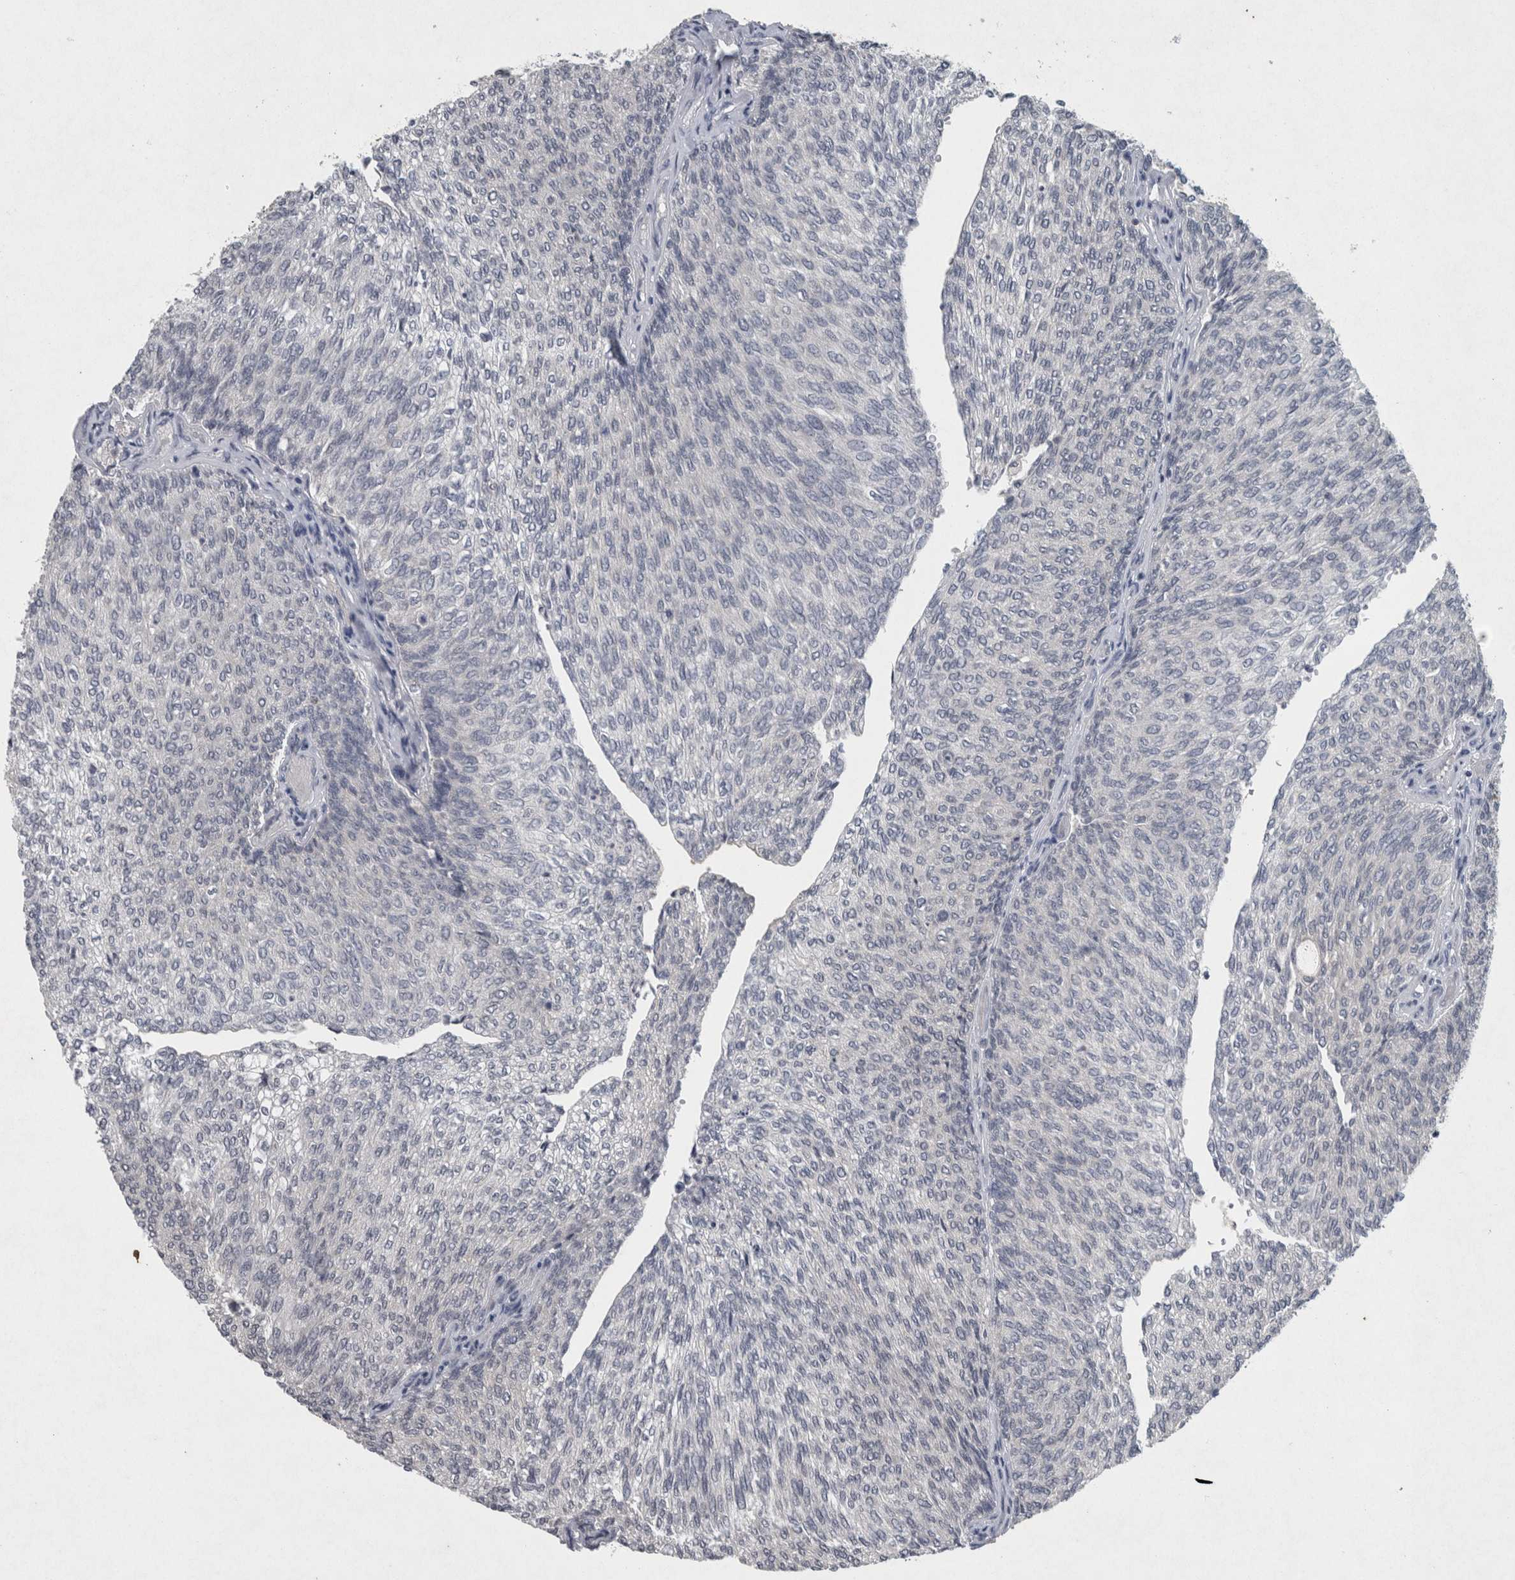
{"staining": {"intensity": "negative", "quantity": "none", "location": "none"}, "tissue": "urothelial cancer", "cell_type": "Tumor cells", "image_type": "cancer", "snomed": [{"axis": "morphology", "description": "Urothelial carcinoma, Low grade"}, {"axis": "topography", "description": "Urinary bladder"}], "caption": "Tumor cells are negative for brown protein staining in urothelial cancer.", "gene": "WNT7A", "patient": {"sex": "female", "age": 79}}